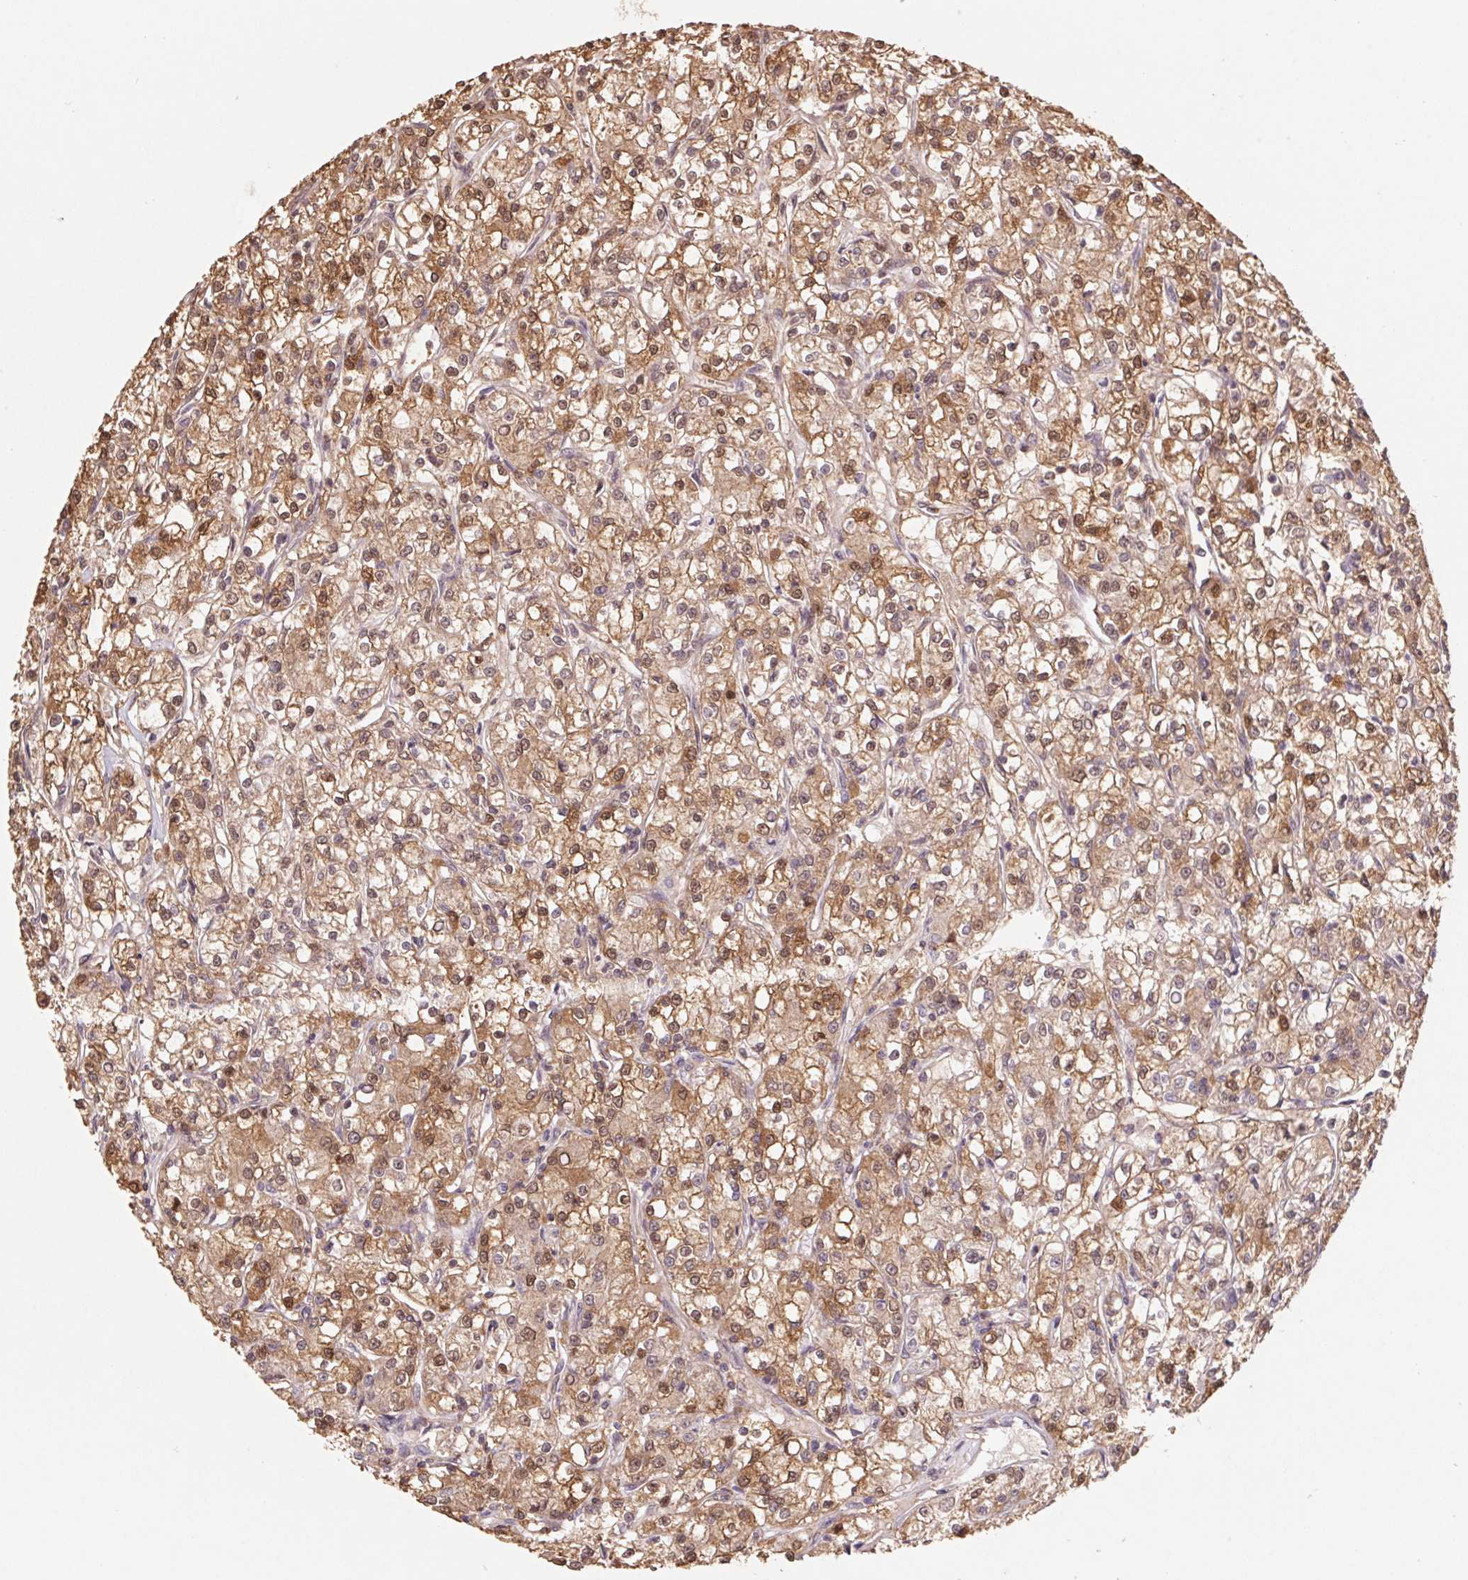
{"staining": {"intensity": "moderate", "quantity": ">75%", "location": "cytoplasmic/membranous,nuclear"}, "tissue": "renal cancer", "cell_type": "Tumor cells", "image_type": "cancer", "snomed": [{"axis": "morphology", "description": "Adenocarcinoma, NOS"}, {"axis": "topography", "description": "Kidney"}], "caption": "Moderate cytoplasmic/membranous and nuclear protein positivity is seen in about >75% of tumor cells in renal adenocarcinoma.", "gene": "CUTA", "patient": {"sex": "female", "age": 59}}